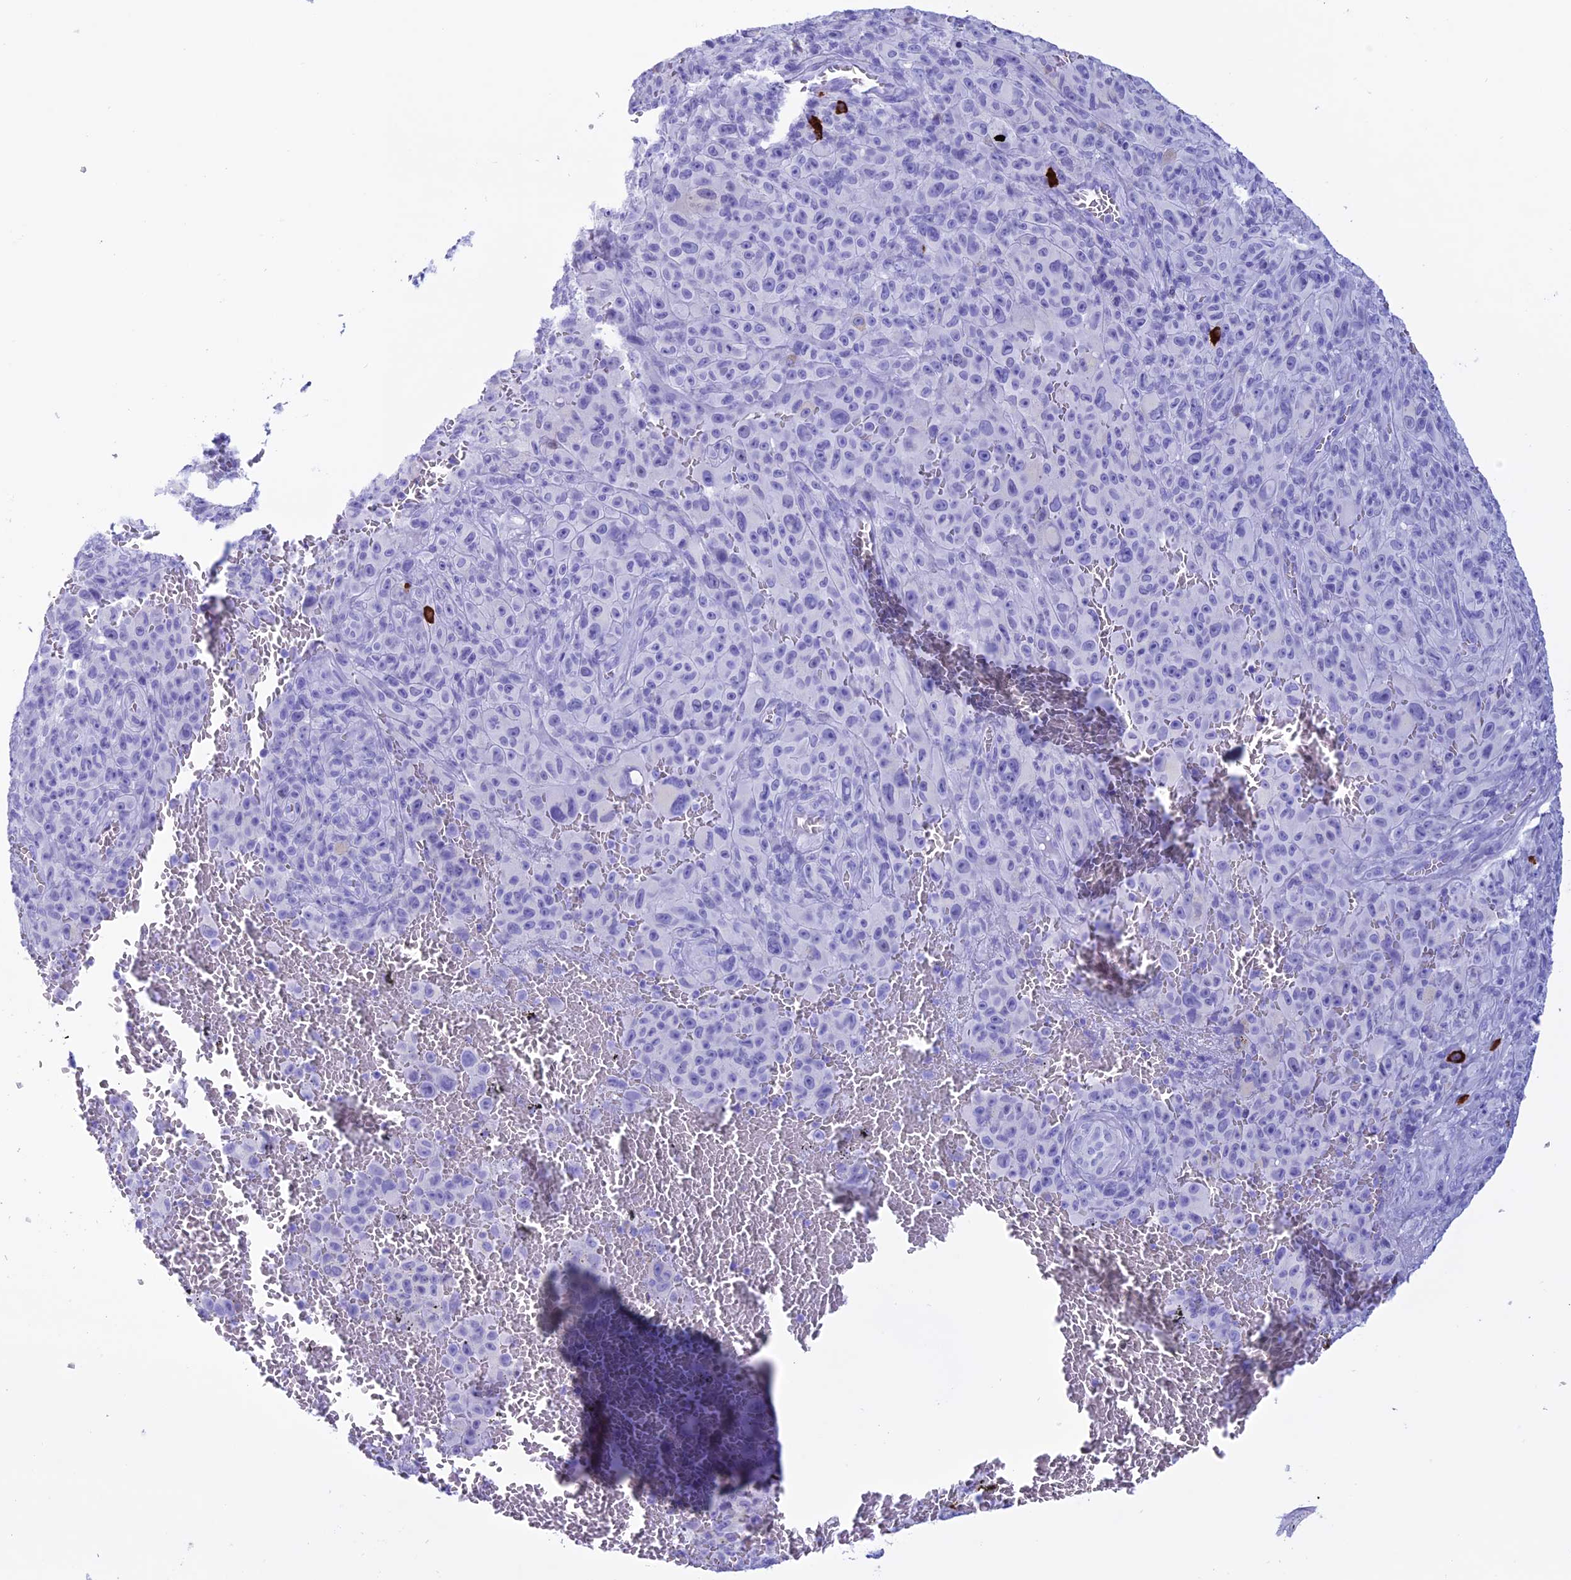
{"staining": {"intensity": "negative", "quantity": "none", "location": "none"}, "tissue": "melanoma", "cell_type": "Tumor cells", "image_type": "cancer", "snomed": [{"axis": "morphology", "description": "Malignant melanoma, NOS"}, {"axis": "topography", "description": "Skin"}], "caption": "A photomicrograph of melanoma stained for a protein shows no brown staining in tumor cells.", "gene": "MZB1", "patient": {"sex": "female", "age": 82}}